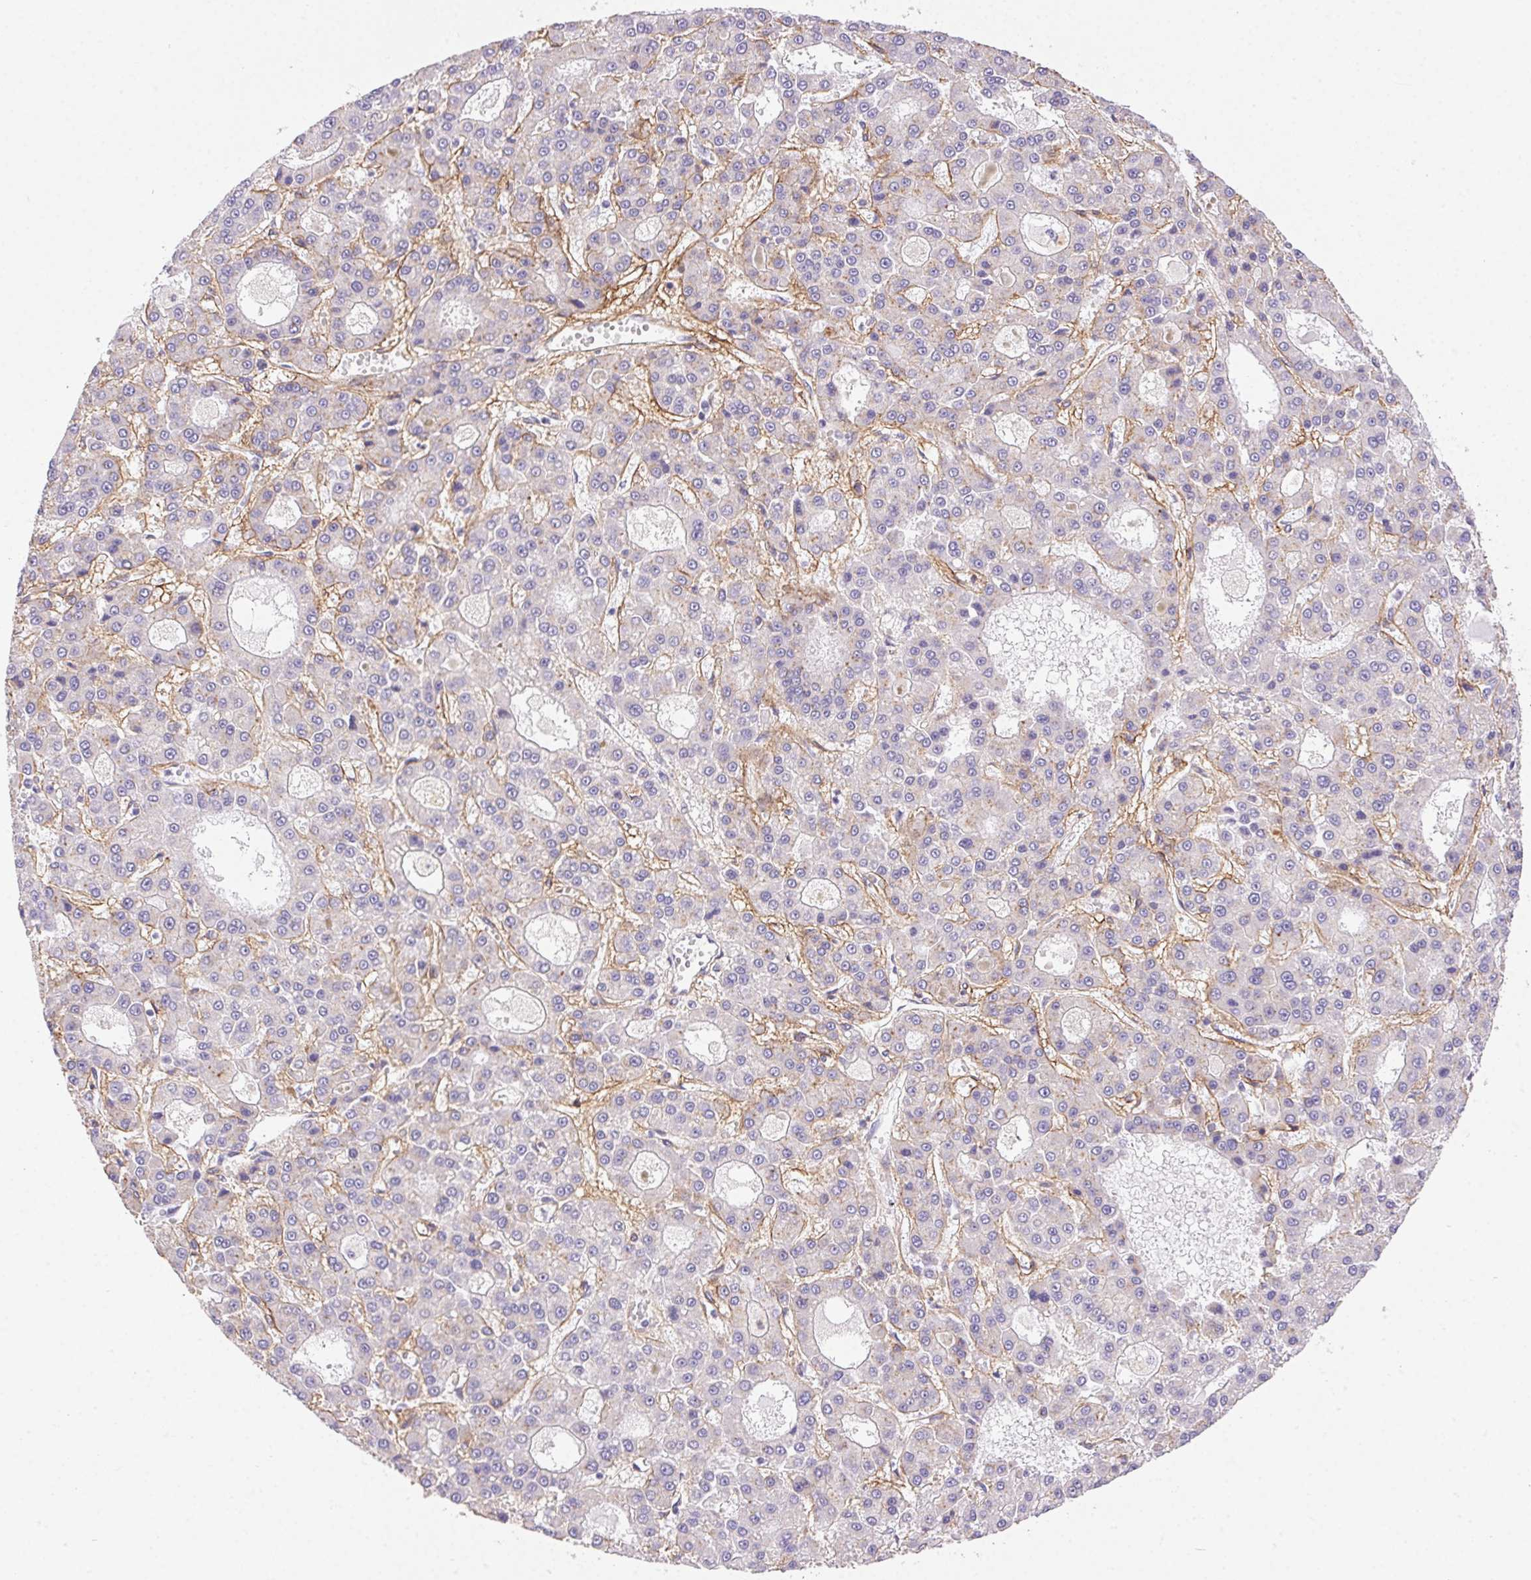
{"staining": {"intensity": "negative", "quantity": "none", "location": "none"}, "tissue": "liver cancer", "cell_type": "Tumor cells", "image_type": "cancer", "snomed": [{"axis": "morphology", "description": "Carcinoma, Hepatocellular, NOS"}, {"axis": "topography", "description": "Liver"}], "caption": "Immunohistochemical staining of liver cancer (hepatocellular carcinoma) demonstrates no significant staining in tumor cells. (Immunohistochemistry (ihc), brightfield microscopy, high magnification).", "gene": "PDZD2", "patient": {"sex": "male", "age": 70}}